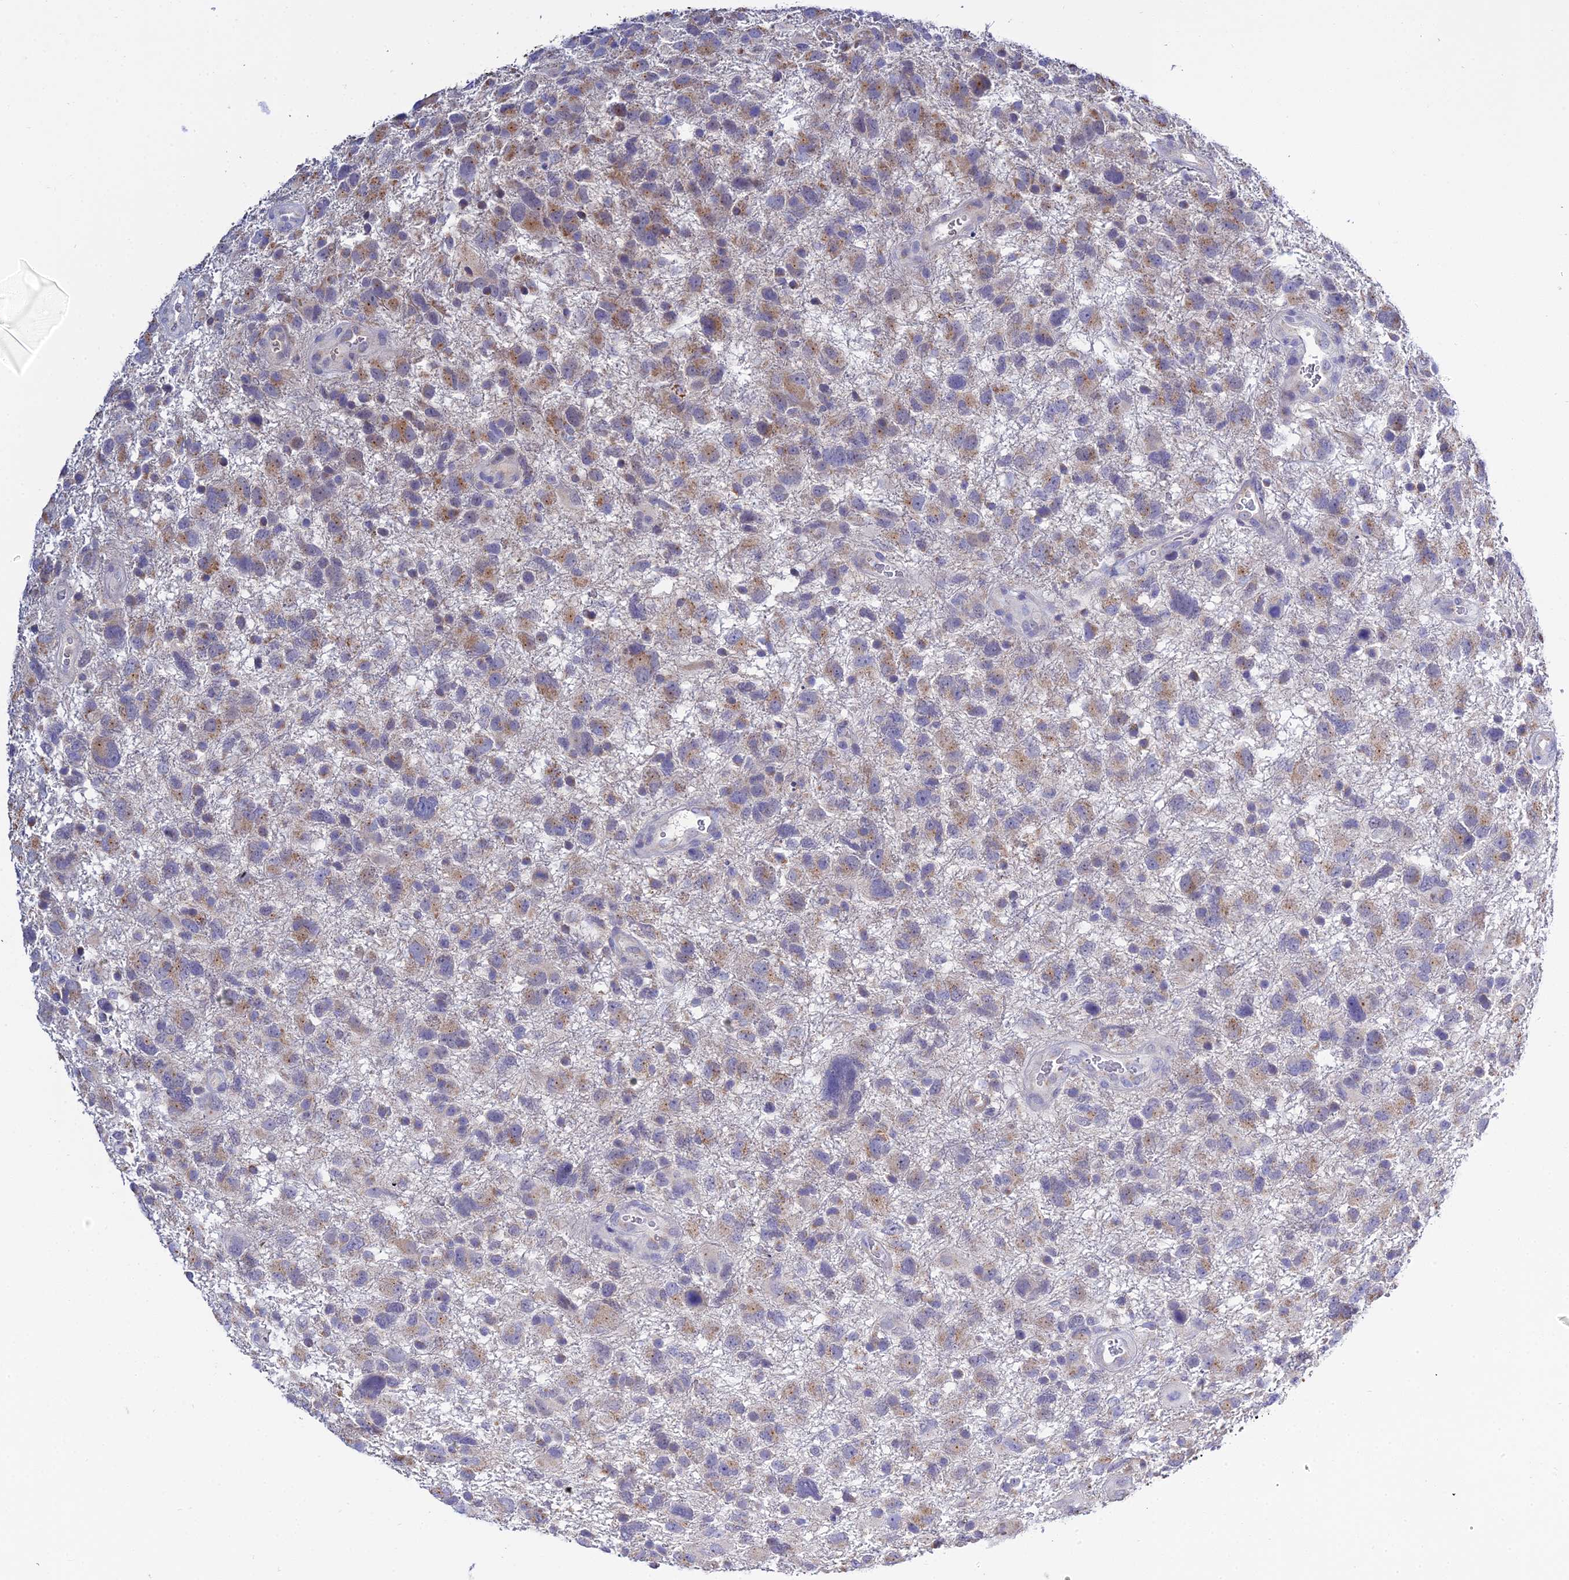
{"staining": {"intensity": "weak", "quantity": ">75%", "location": "cytoplasmic/membranous"}, "tissue": "glioma", "cell_type": "Tumor cells", "image_type": "cancer", "snomed": [{"axis": "morphology", "description": "Glioma, malignant, High grade"}, {"axis": "topography", "description": "Brain"}], "caption": "Malignant high-grade glioma tissue displays weak cytoplasmic/membranous expression in approximately >75% of tumor cells The staining was performed using DAB (3,3'-diaminobenzidine), with brown indicating positive protein expression. Nuclei are stained blue with hematoxylin.", "gene": "ZXDA", "patient": {"sex": "male", "age": 61}}